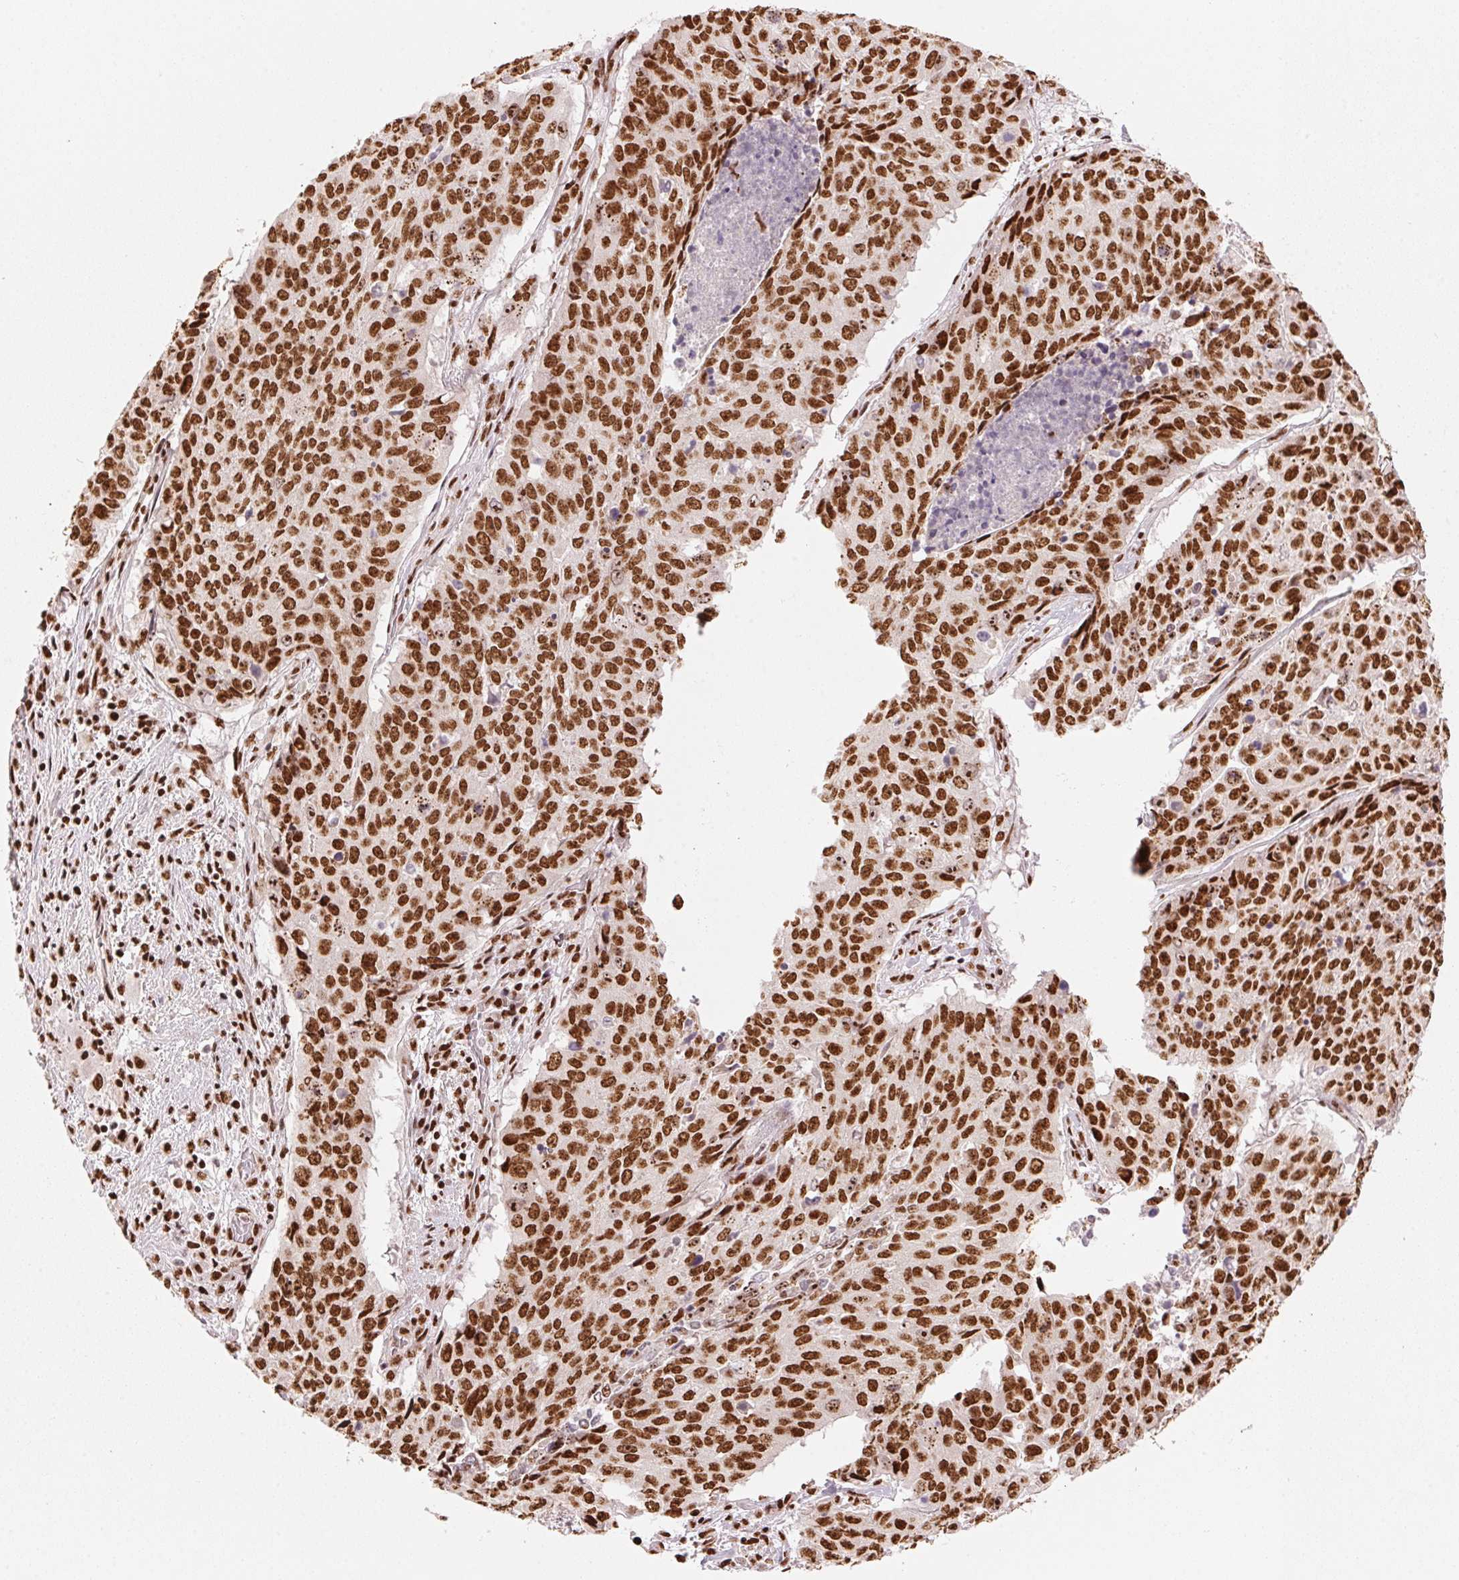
{"staining": {"intensity": "strong", "quantity": ">75%", "location": "nuclear"}, "tissue": "lung cancer", "cell_type": "Tumor cells", "image_type": "cancer", "snomed": [{"axis": "morphology", "description": "Normal tissue, NOS"}, {"axis": "morphology", "description": "Squamous cell carcinoma, NOS"}, {"axis": "topography", "description": "Bronchus"}, {"axis": "topography", "description": "Lung"}], "caption": "A photomicrograph of human lung cancer stained for a protein demonstrates strong nuclear brown staining in tumor cells.", "gene": "NXF1", "patient": {"sex": "male", "age": 64}}